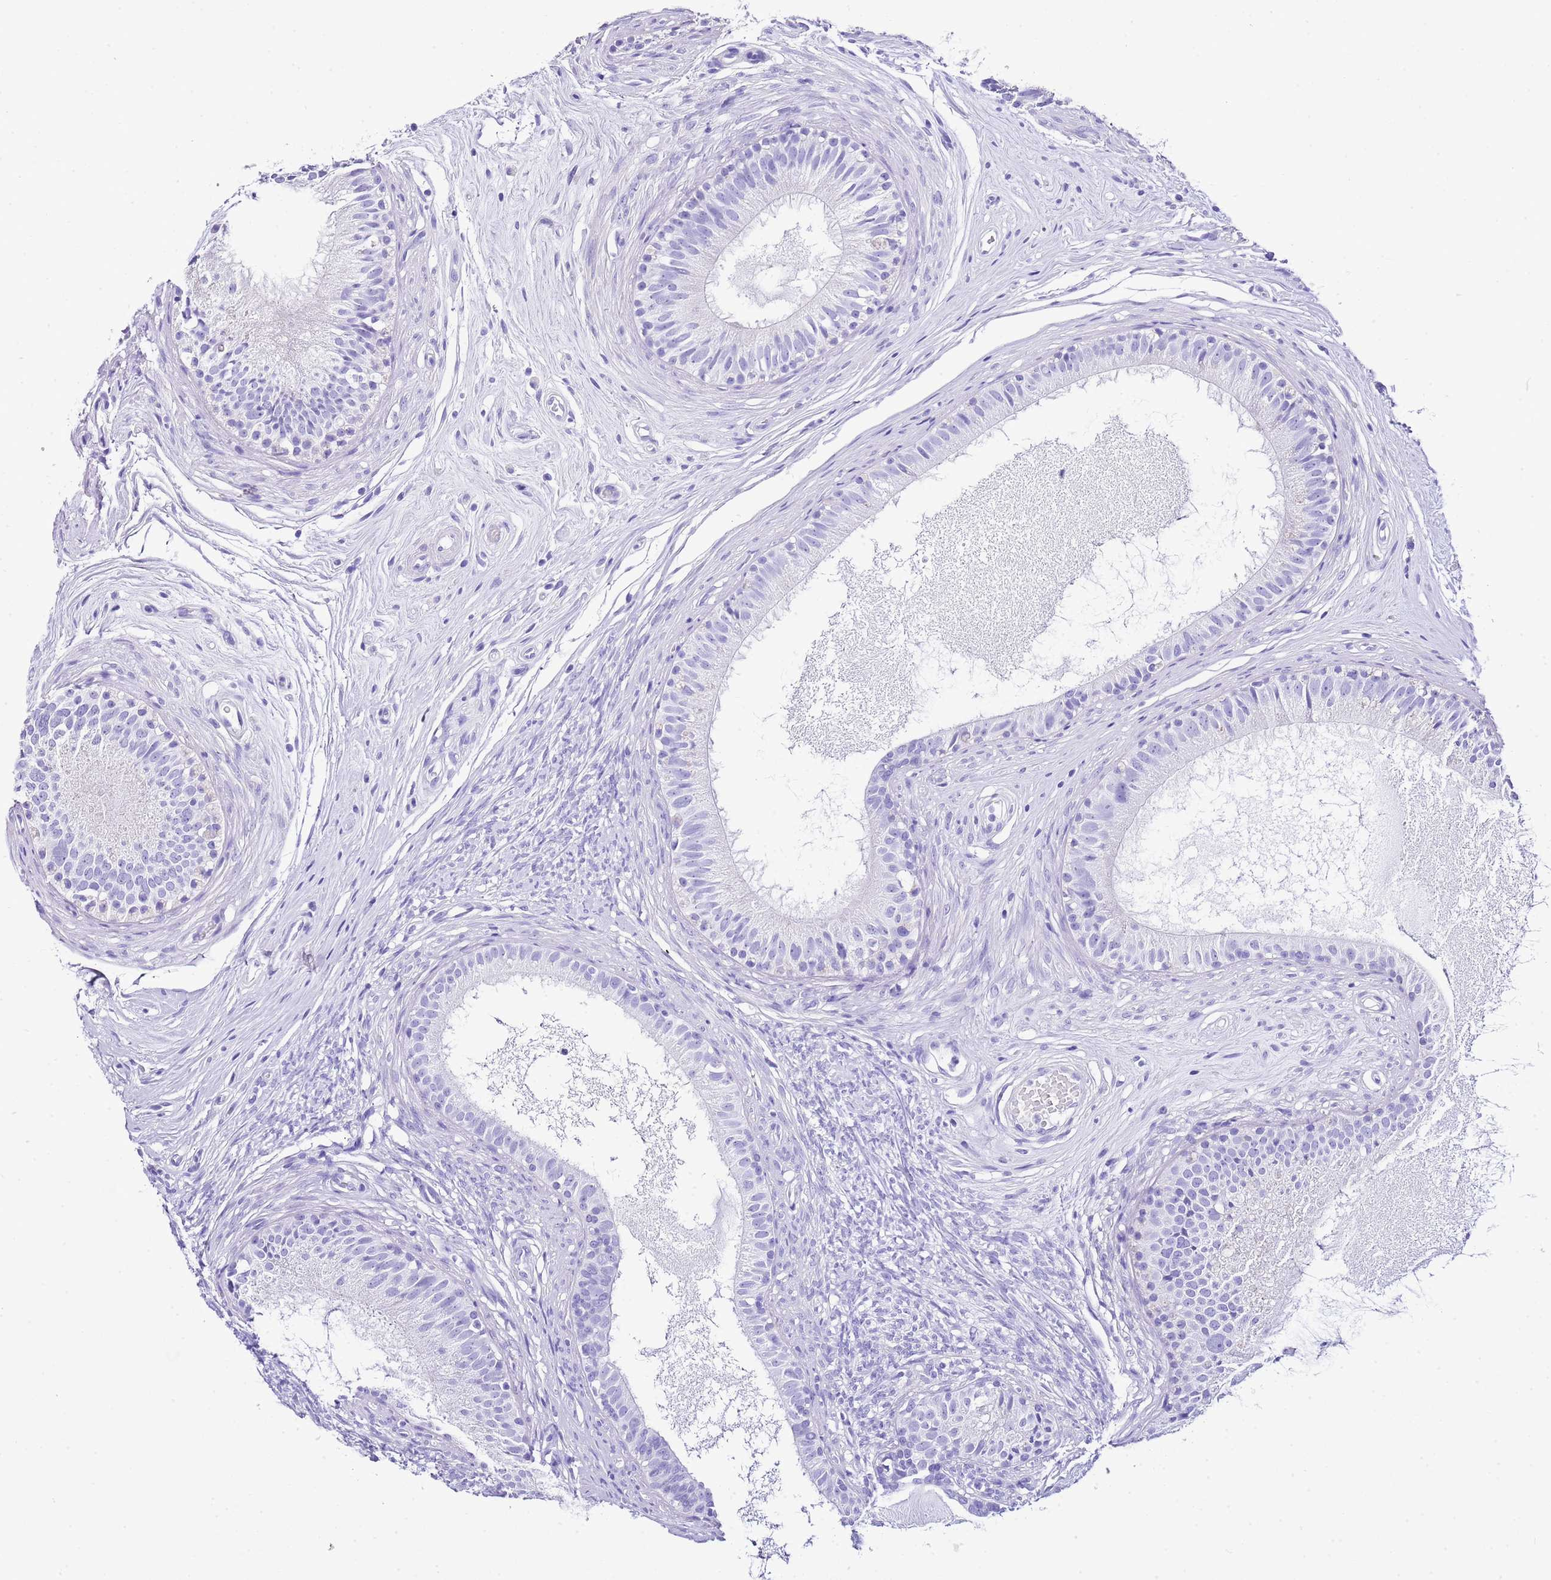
{"staining": {"intensity": "negative", "quantity": "none", "location": "none"}, "tissue": "epididymis", "cell_type": "Glandular cells", "image_type": "normal", "snomed": [{"axis": "morphology", "description": "Normal tissue, NOS"}, {"axis": "topography", "description": "Epididymis"}], "caption": "Immunohistochemistry (IHC) micrograph of benign epididymis stained for a protein (brown), which displays no staining in glandular cells. Nuclei are stained in blue.", "gene": "KCNC1", "patient": {"sex": "male", "age": 74}}